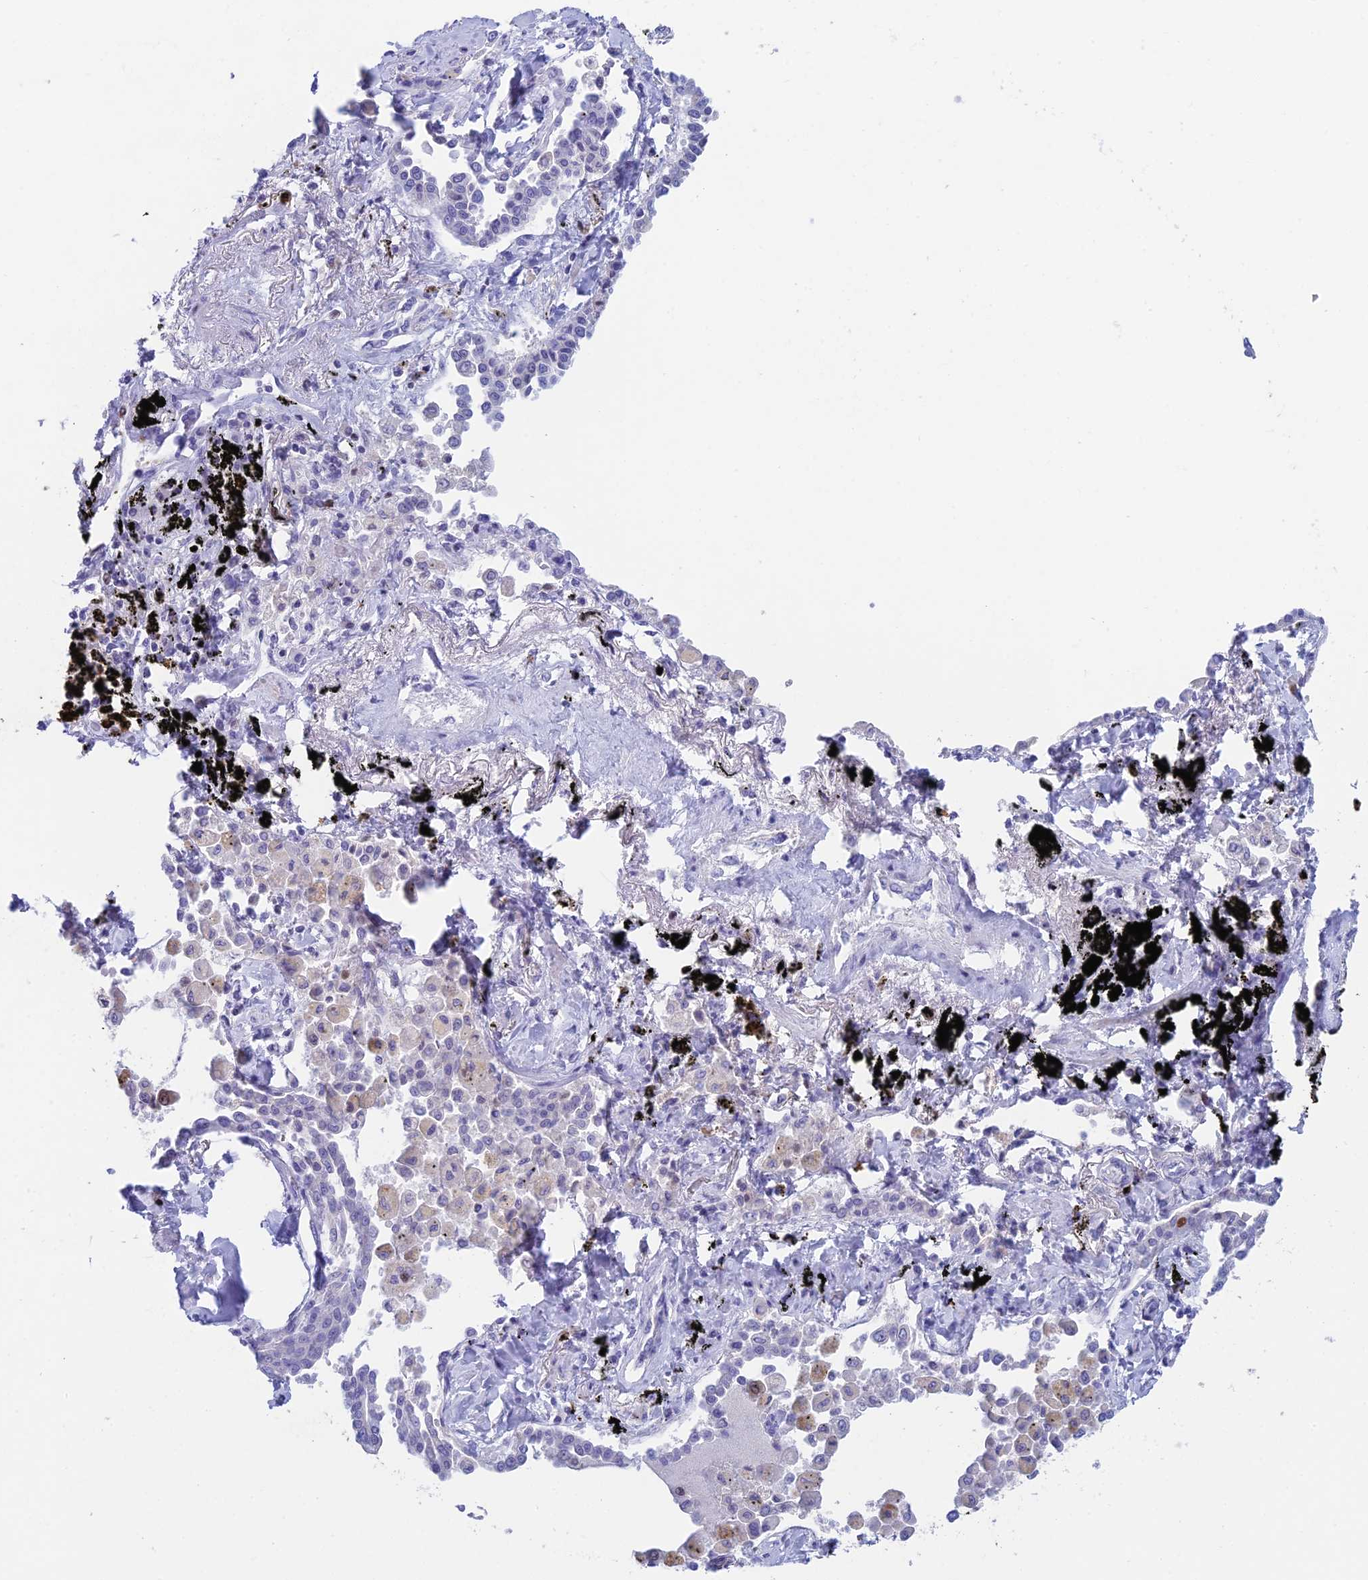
{"staining": {"intensity": "negative", "quantity": "none", "location": "none"}, "tissue": "lung cancer", "cell_type": "Tumor cells", "image_type": "cancer", "snomed": [{"axis": "morphology", "description": "Adenocarcinoma, NOS"}, {"axis": "topography", "description": "Lung"}], "caption": "High magnification brightfield microscopy of adenocarcinoma (lung) stained with DAB (brown) and counterstained with hematoxylin (blue): tumor cells show no significant staining.", "gene": "REXO5", "patient": {"sex": "male", "age": 67}}